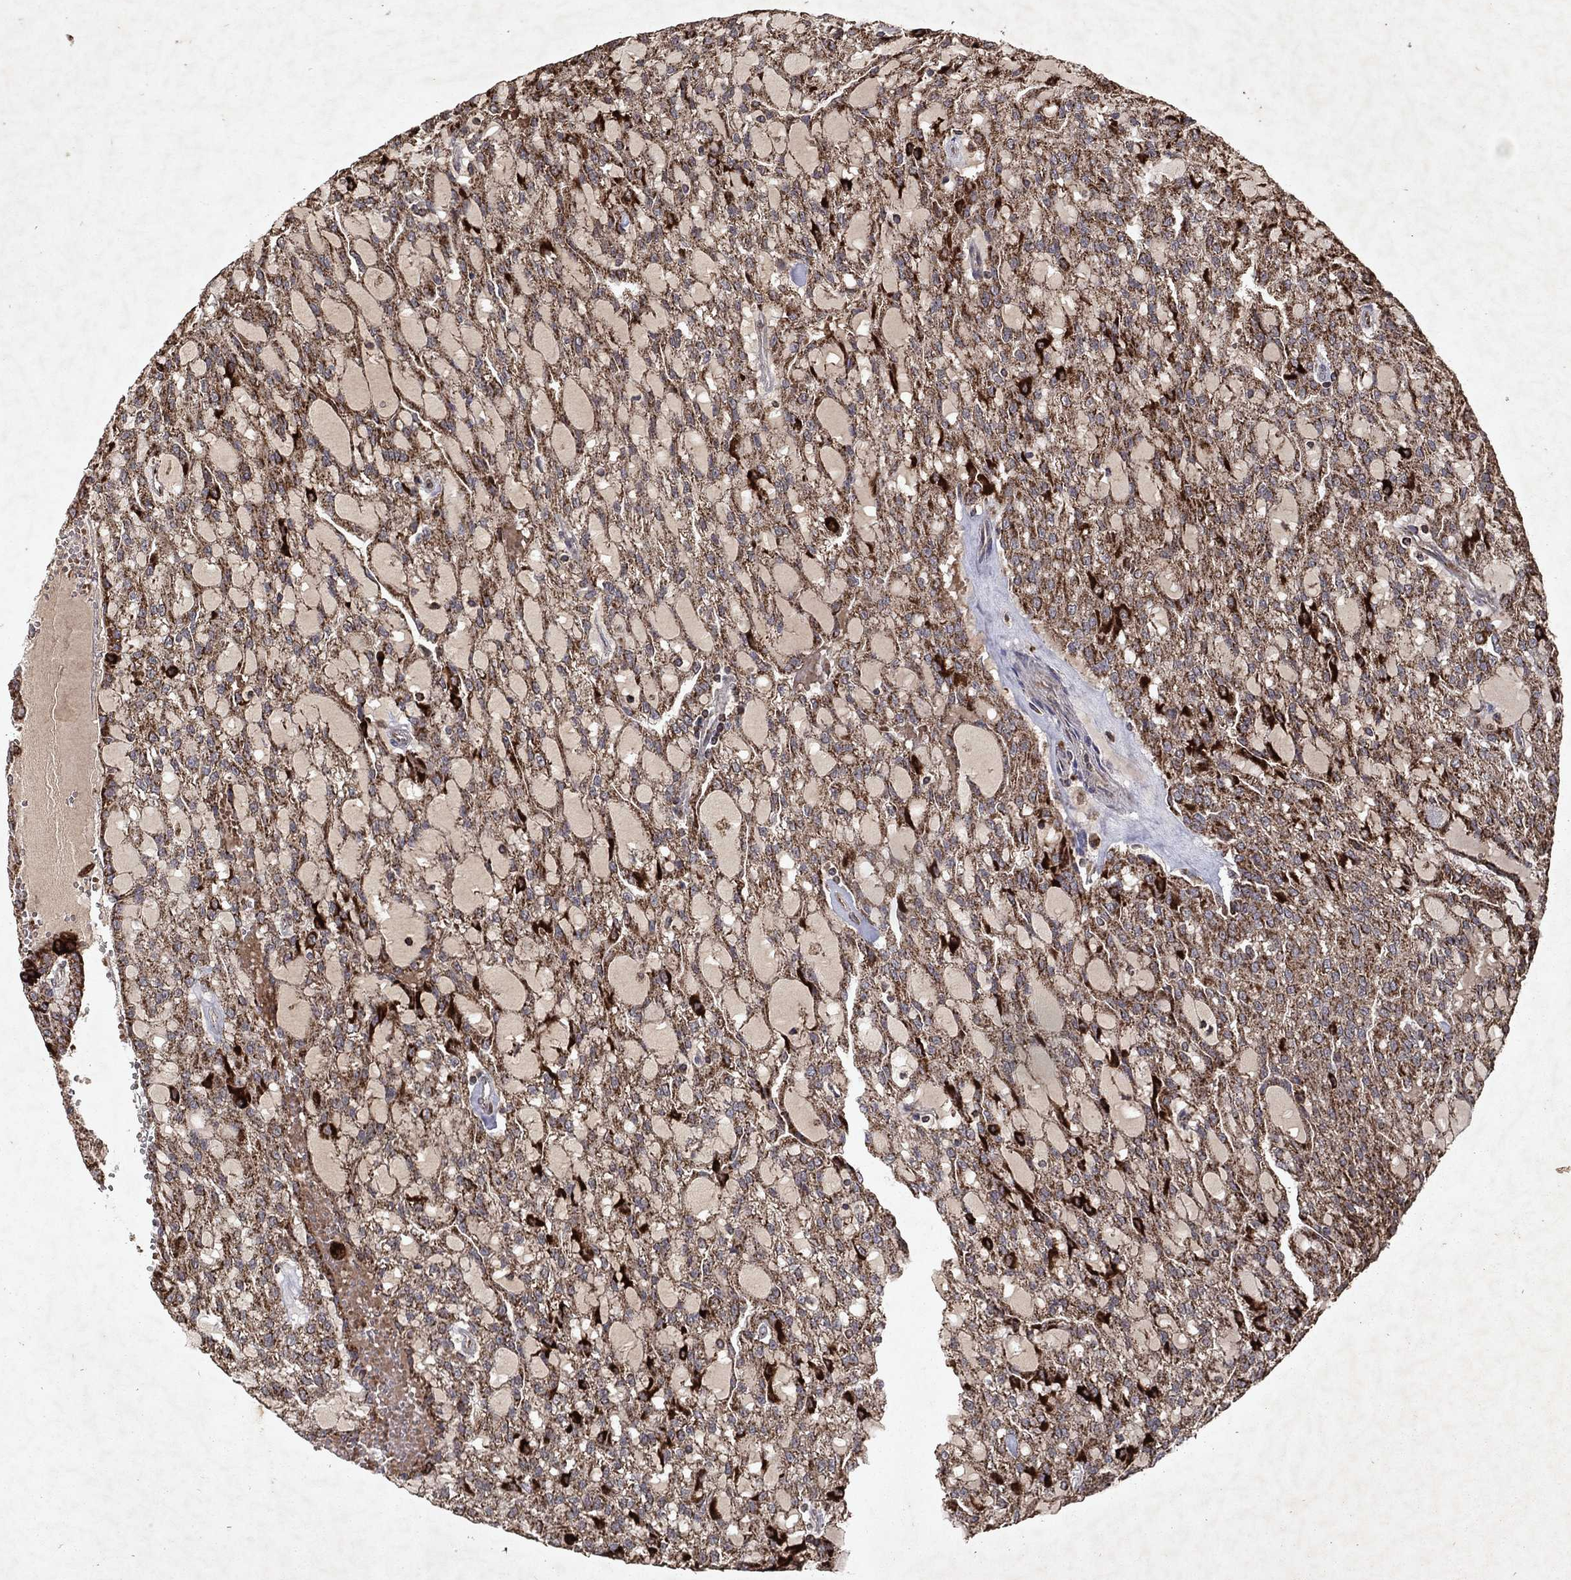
{"staining": {"intensity": "moderate", "quantity": ">75%", "location": "cytoplasmic/membranous"}, "tissue": "renal cancer", "cell_type": "Tumor cells", "image_type": "cancer", "snomed": [{"axis": "morphology", "description": "Adenocarcinoma, NOS"}, {"axis": "topography", "description": "Kidney"}], "caption": "This micrograph exhibits immunohistochemistry staining of adenocarcinoma (renal), with medium moderate cytoplasmic/membranous expression in about >75% of tumor cells.", "gene": "PYROXD2", "patient": {"sex": "male", "age": 63}}